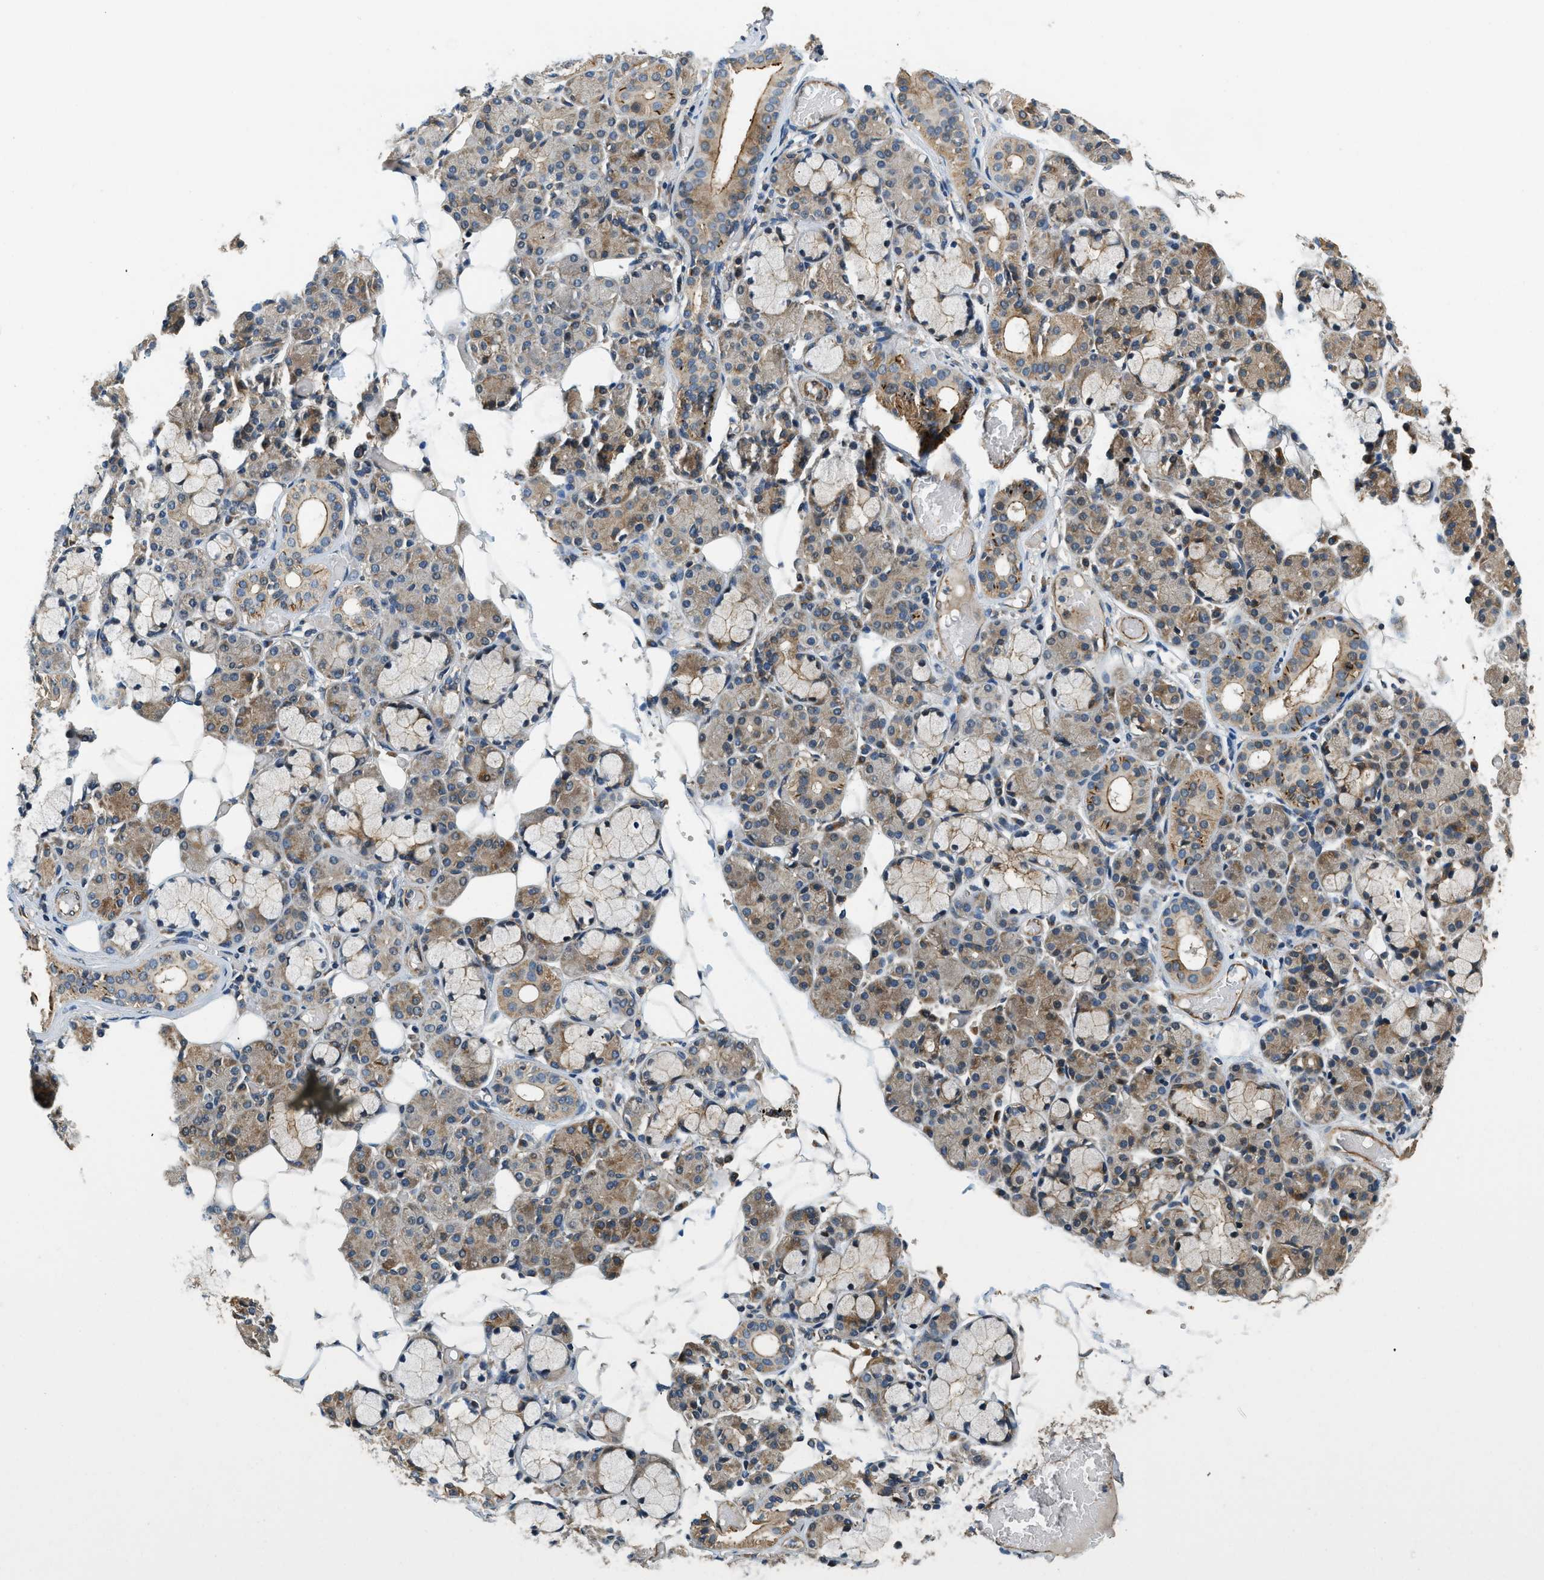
{"staining": {"intensity": "moderate", "quantity": ">75%", "location": "cytoplasmic/membranous"}, "tissue": "salivary gland", "cell_type": "Glandular cells", "image_type": "normal", "snomed": [{"axis": "morphology", "description": "Normal tissue, NOS"}, {"axis": "topography", "description": "Salivary gland"}], "caption": "Immunohistochemical staining of normal human salivary gland demonstrates medium levels of moderate cytoplasmic/membranous positivity in approximately >75% of glandular cells.", "gene": "ALOX12", "patient": {"sex": "male", "age": 63}}